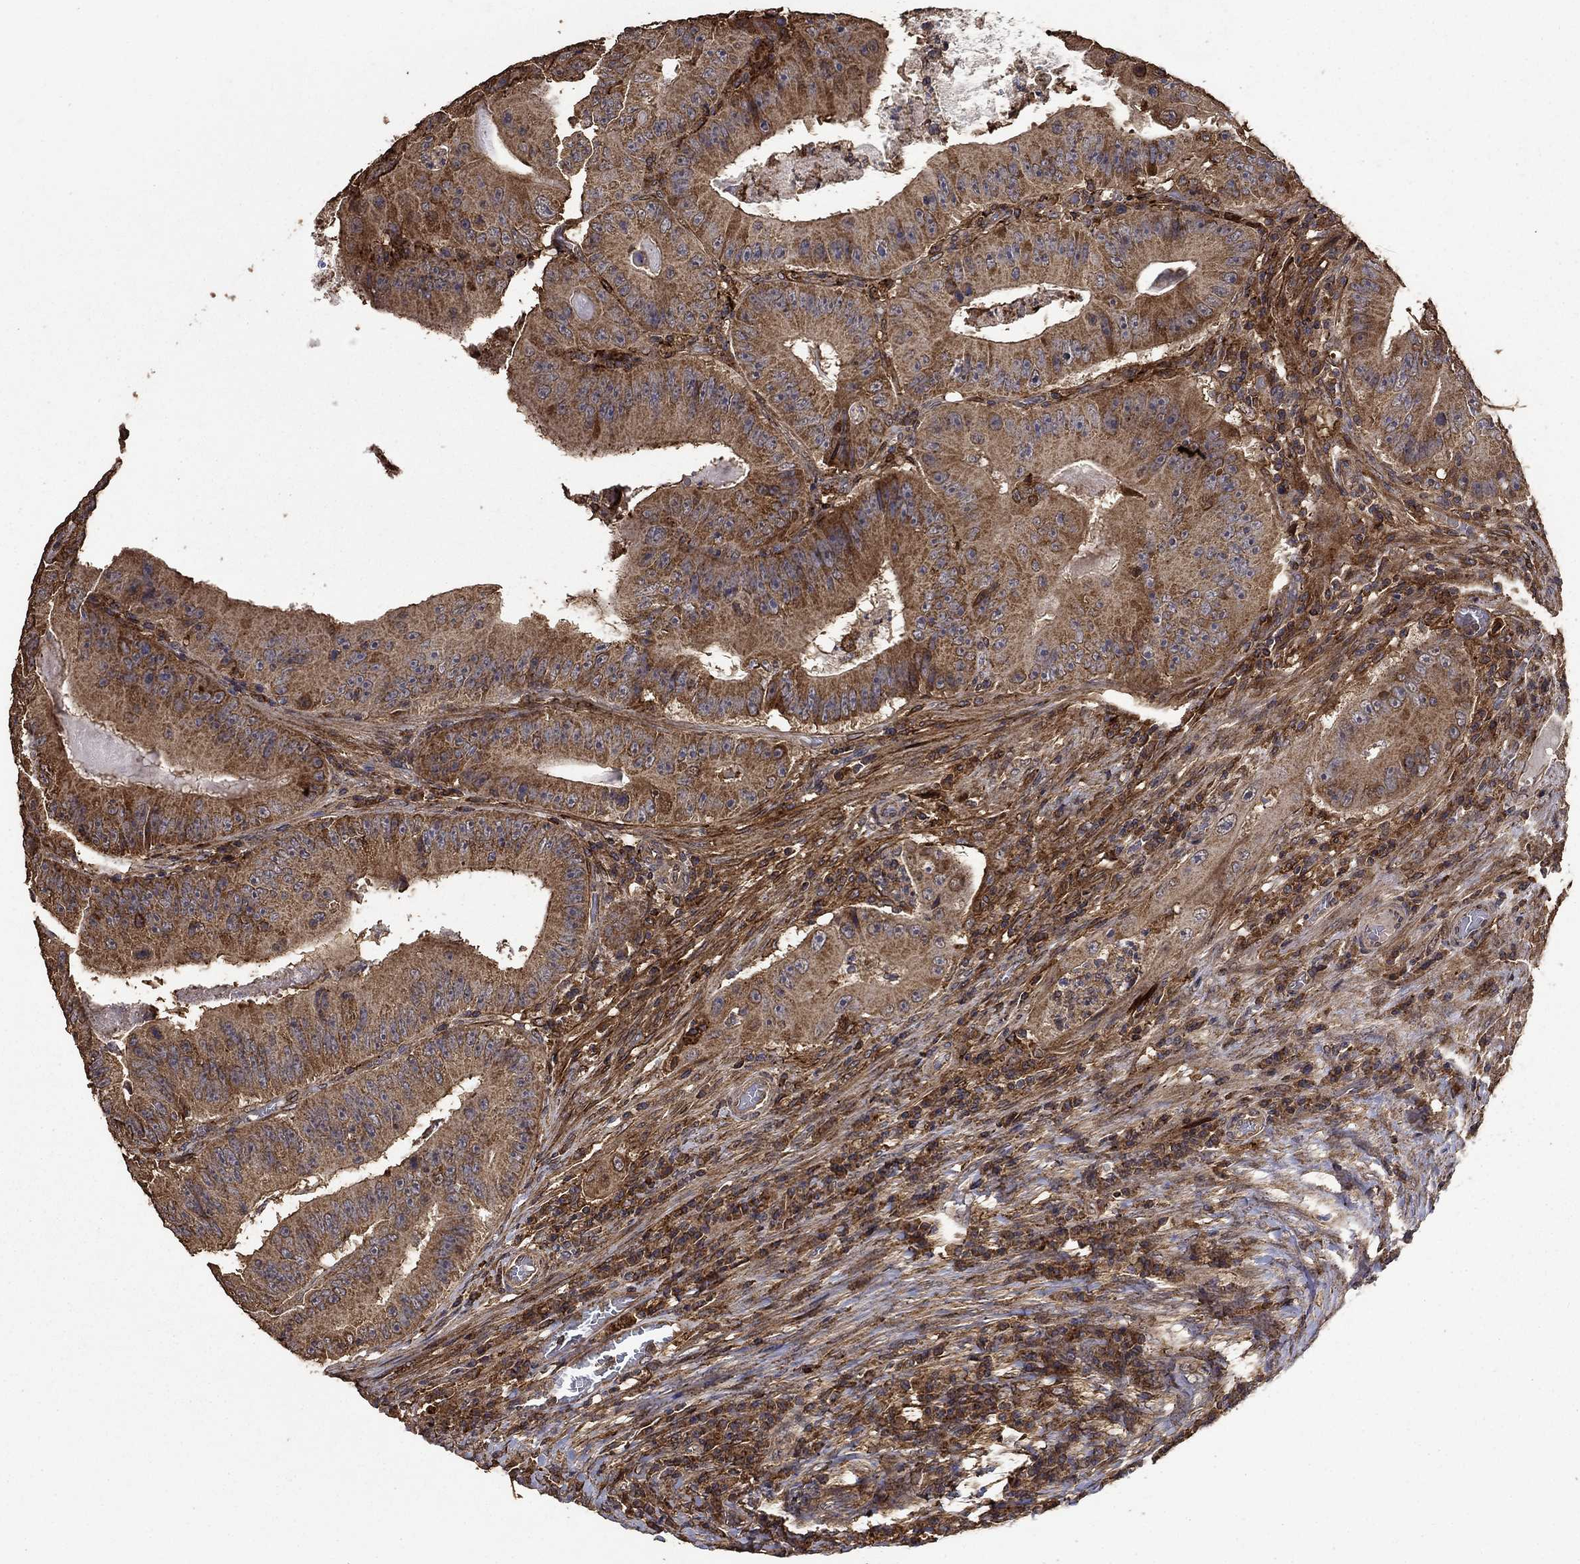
{"staining": {"intensity": "moderate", "quantity": ">75%", "location": "cytoplasmic/membranous"}, "tissue": "colorectal cancer", "cell_type": "Tumor cells", "image_type": "cancer", "snomed": [{"axis": "morphology", "description": "Adenocarcinoma, NOS"}, {"axis": "topography", "description": "Colon"}], "caption": "Colorectal cancer (adenocarcinoma) stained with DAB (3,3'-diaminobenzidine) IHC exhibits medium levels of moderate cytoplasmic/membranous staining in about >75% of tumor cells.", "gene": "IFRD1", "patient": {"sex": "female", "age": 86}}